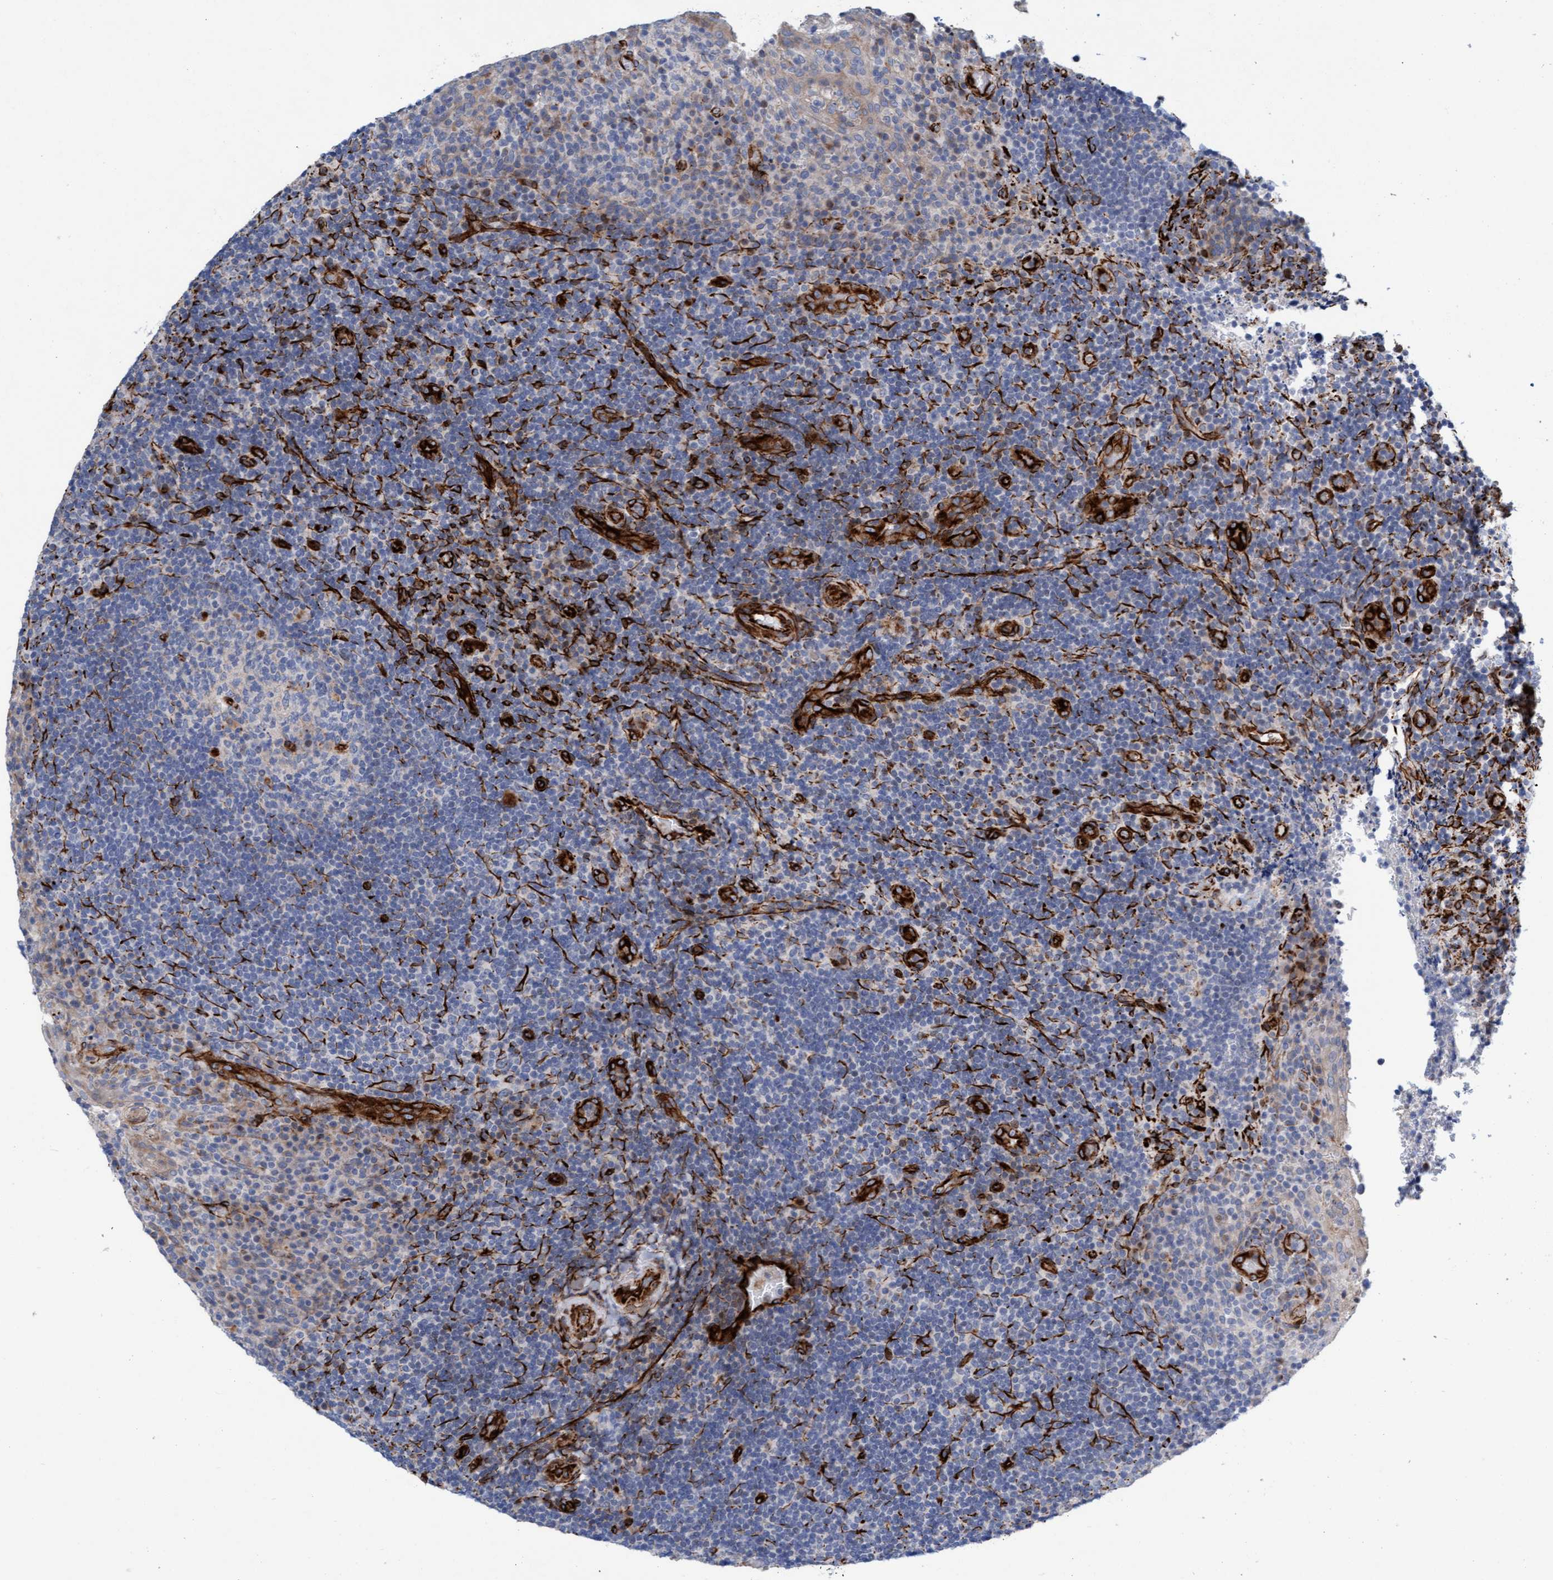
{"staining": {"intensity": "negative", "quantity": "none", "location": "none"}, "tissue": "lymphoma", "cell_type": "Tumor cells", "image_type": "cancer", "snomed": [{"axis": "morphology", "description": "Malignant lymphoma, non-Hodgkin's type, High grade"}, {"axis": "topography", "description": "Tonsil"}], "caption": "The photomicrograph demonstrates no significant staining in tumor cells of high-grade malignant lymphoma, non-Hodgkin's type. (DAB (3,3'-diaminobenzidine) immunohistochemistry, high magnification).", "gene": "POLG2", "patient": {"sex": "female", "age": 36}}